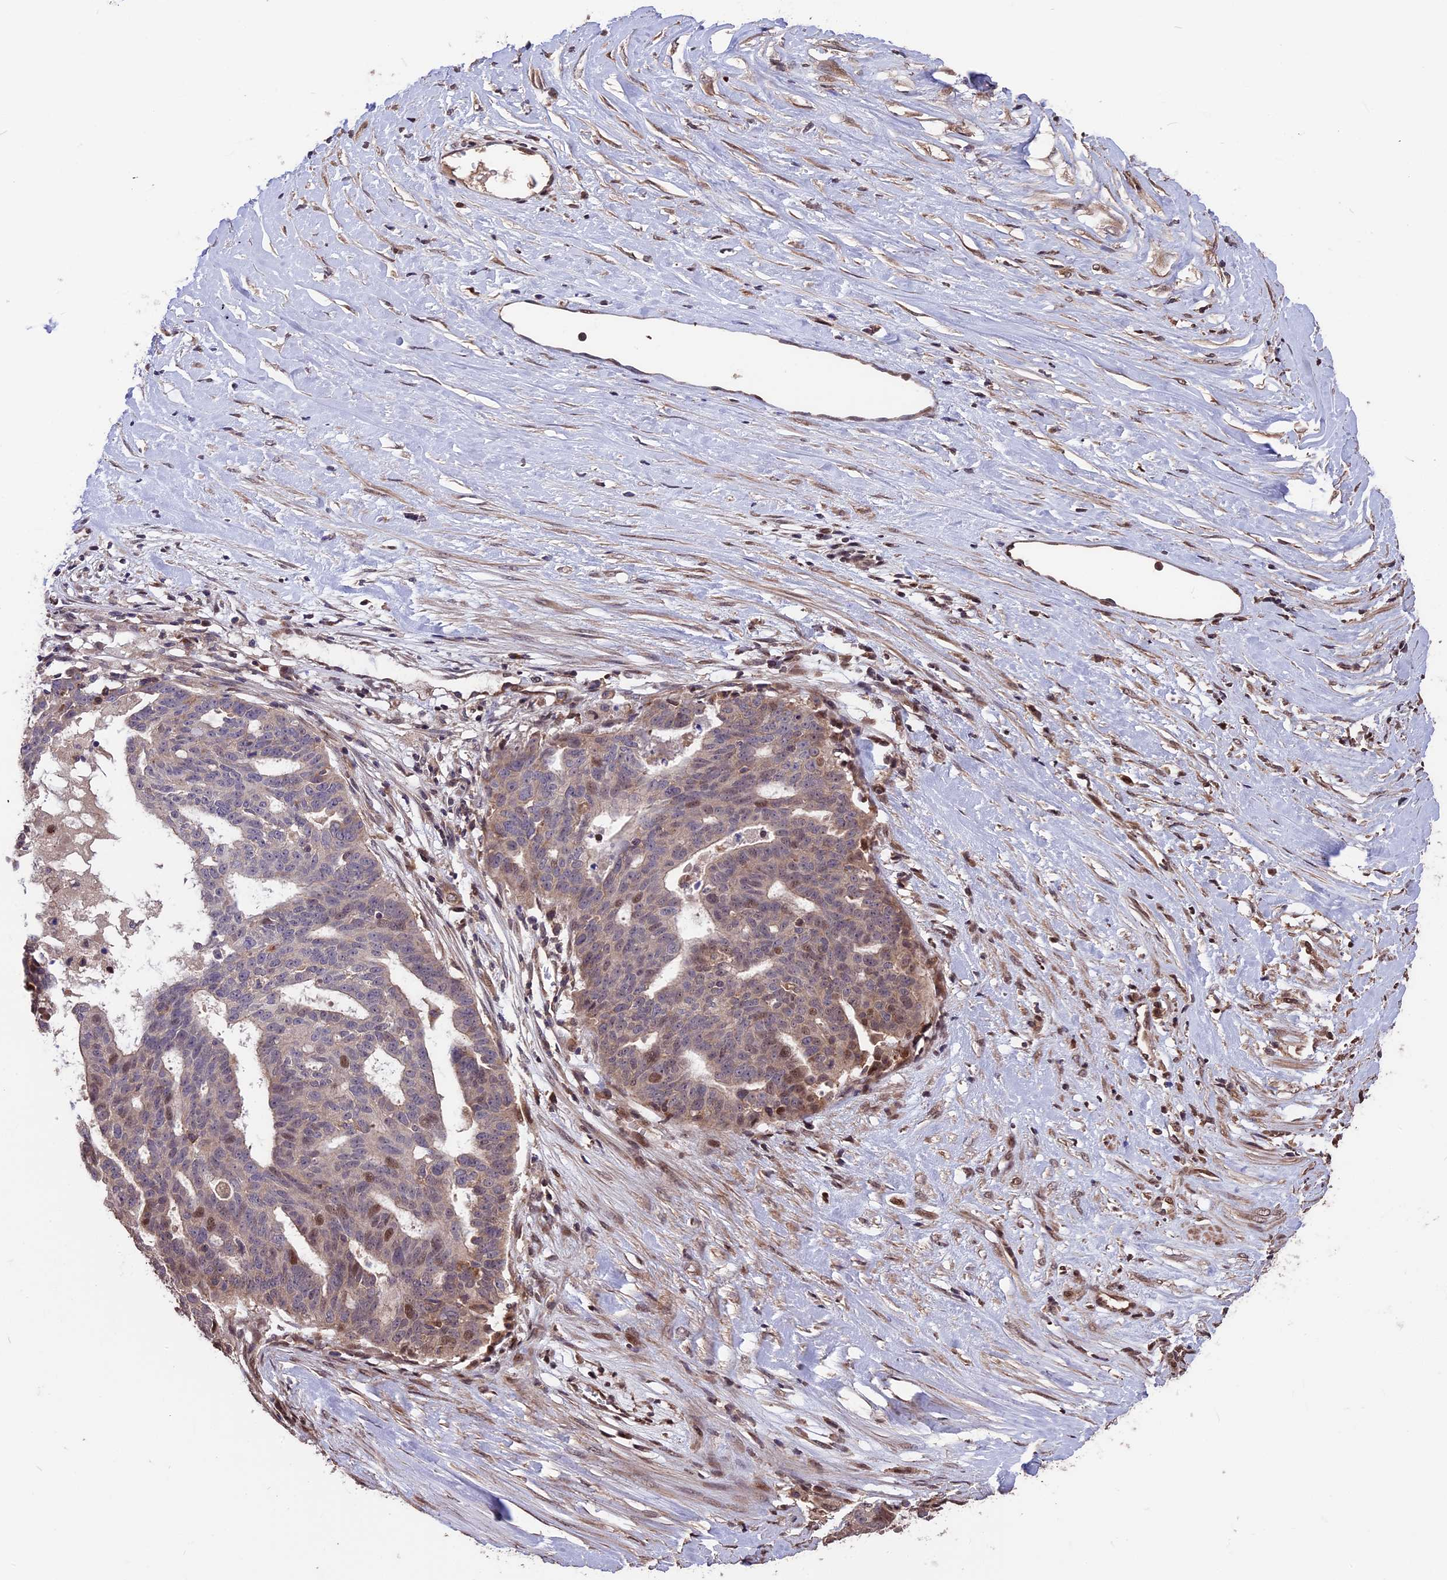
{"staining": {"intensity": "moderate", "quantity": "25%-75%", "location": "cytoplasmic/membranous,nuclear"}, "tissue": "ovarian cancer", "cell_type": "Tumor cells", "image_type": "cancer", "snomed": [{"axis": "morphology", "description": "Cystadenocarcinoma, serous, NOS"}, {"axis": "topography", "description": "Ovary"}], "caption": "Moderate cytoplasmic/membranous and nuclear expression is identified in approximately 25%-75% of tumor cells in serous cystadenocarcinoma (ovarian). The protein is stained brown, and the nuclei are stained in blue (DAB (3,3'-diaminobenzidine) IHC with brightfield microscopy, high magnification).", "gene": "ZNF598", "patient": {"sex": "female", "age": 59}}